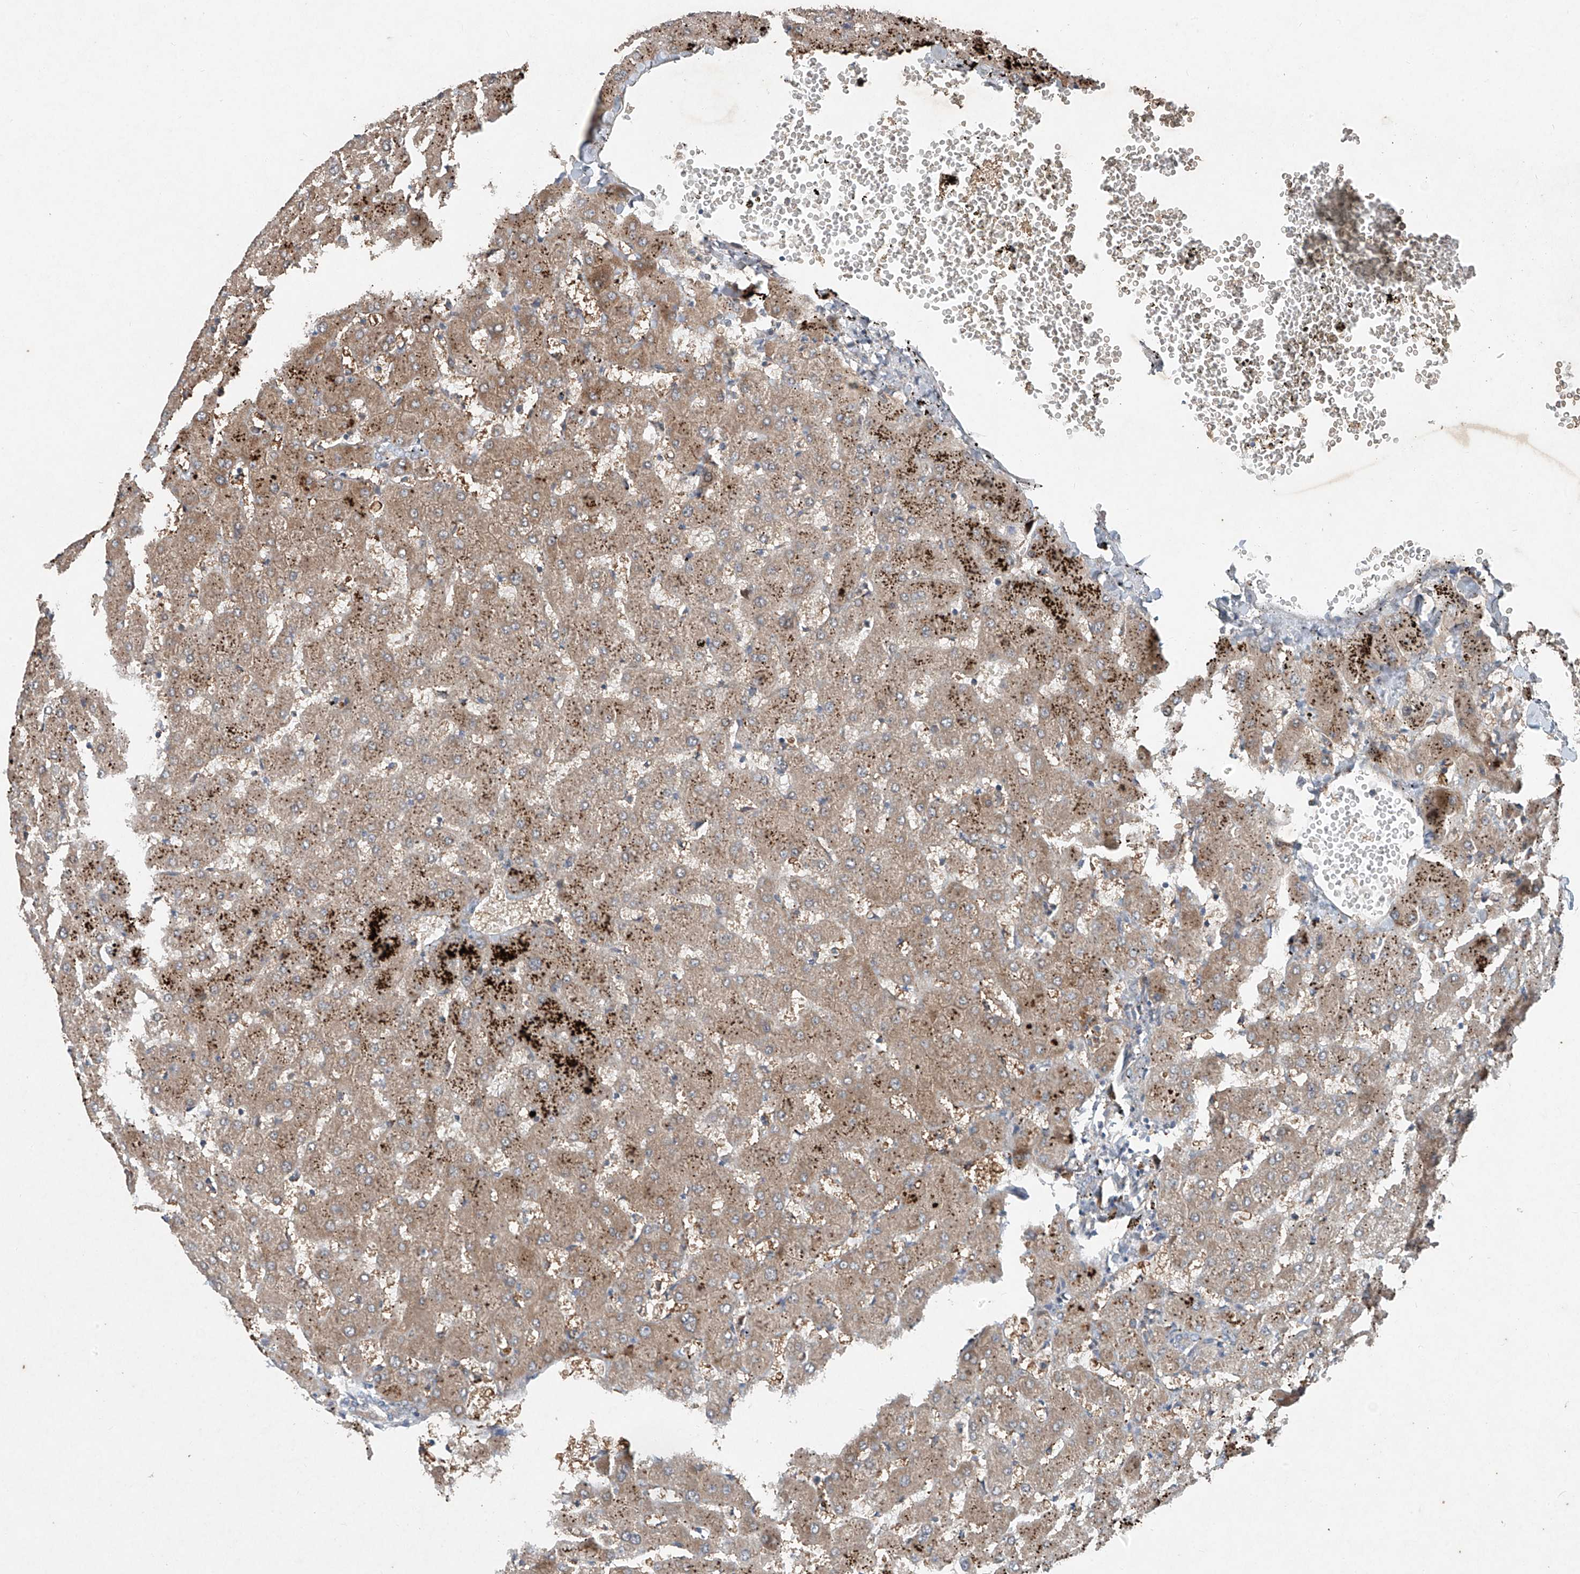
{"staining": {"intensity": "moderate", "quantity": ">75%", "location": "cytoplasmic/membranous"}, "tissue": "liver", "cell_type": "Cholangiocytes", "image_type": "normal", "snomed": [{"axis": "morphology", "description": "Normal tissue, NOS"}, {"axis": "topography", "description": "Liver"}], "caption": "This histopathology image reveals immunohistochemistry (IHC) staining of benign liver, with medium moderate cytoplasmic/membranous staining in about >75% of cholangiocytes.", "gene": "FOXRED2", "patient": {"sex": "female", "age": 63}}